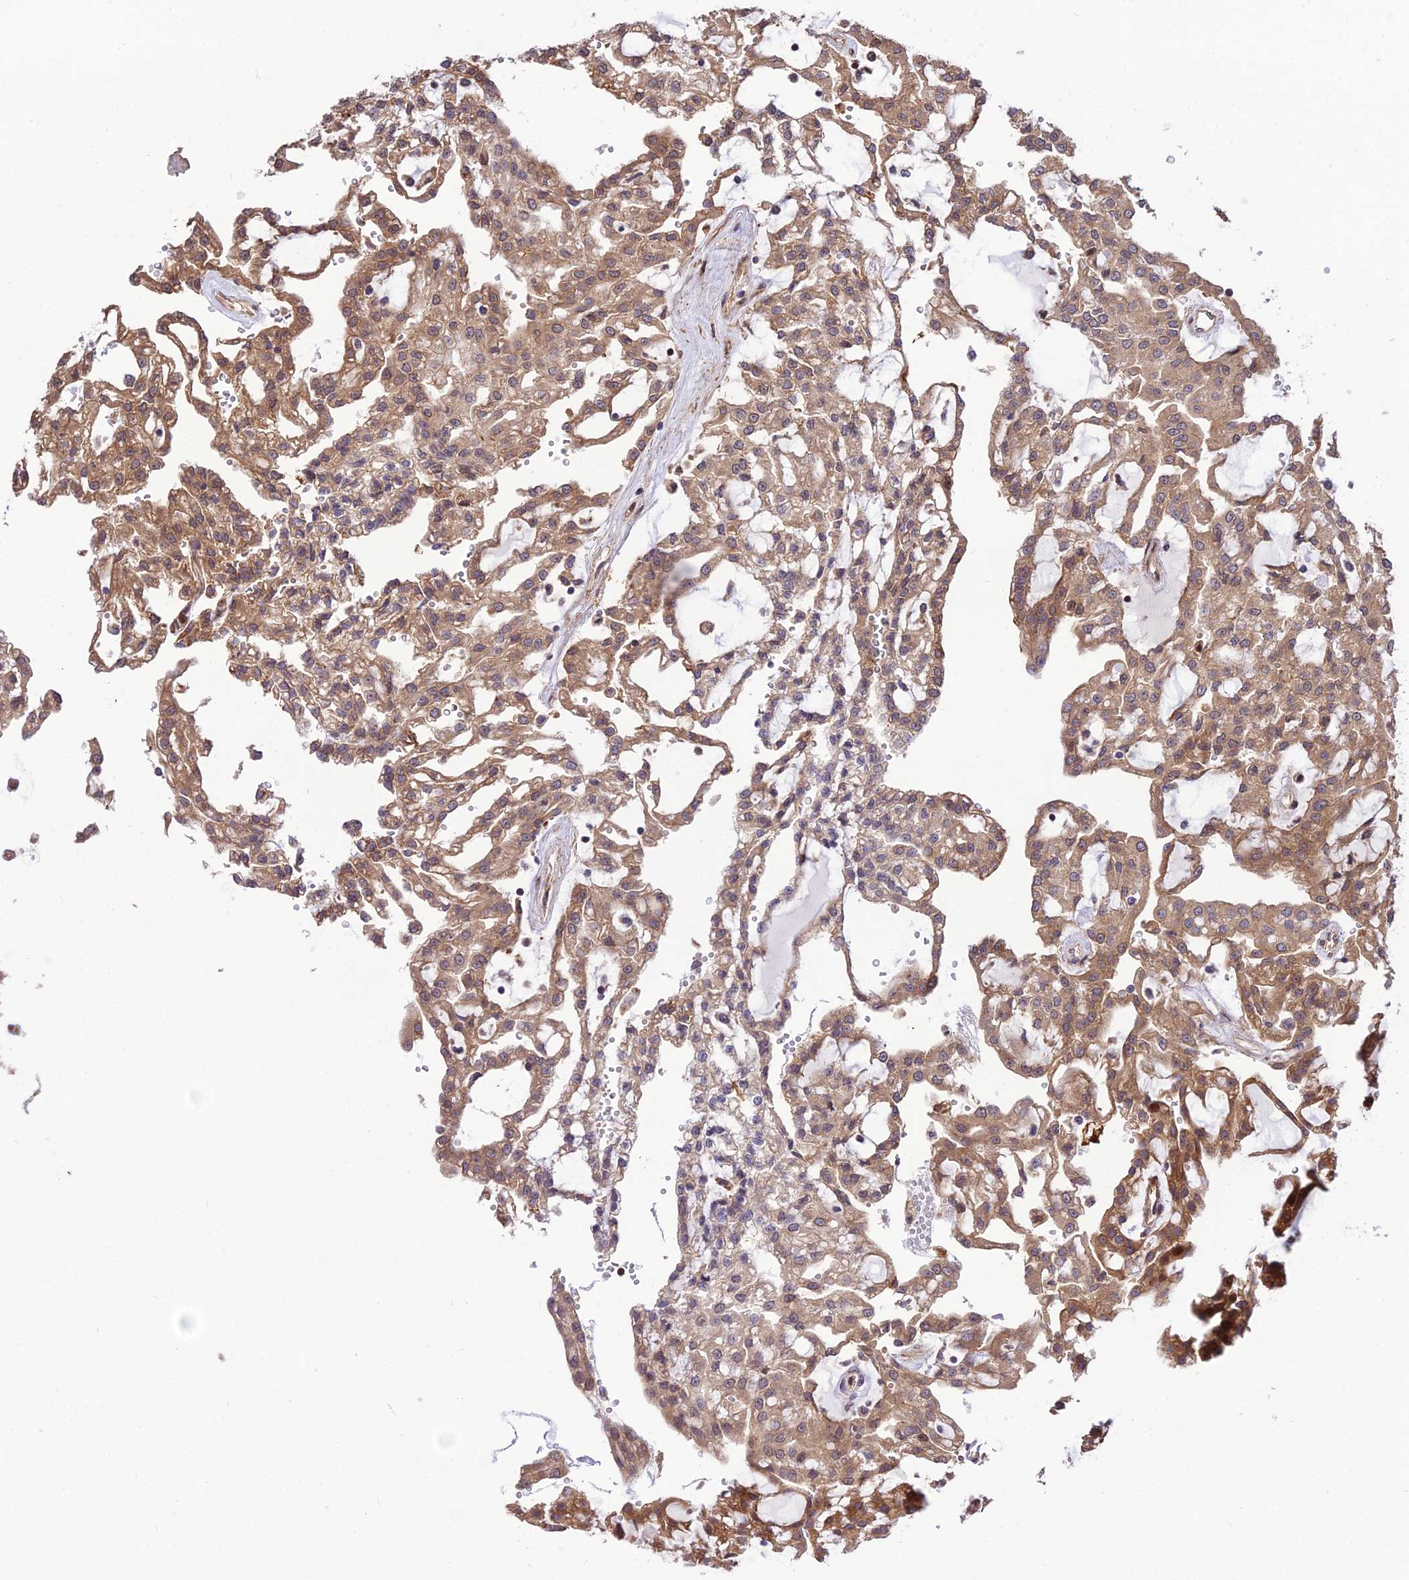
{"staining": {"intensity": "moderate", "quantity": ">75%", "location": "cytoplasmic/membranous,nuclear"}, "tissue": "renal cancer", "cell_type": "Tumor cells", "image_type": "cancer", "snomed": [{"axis": "morphology", "description": "Adenocarcinoma, NOS"}, {"axis": "topography", "description": "Kidney"}], "caption": "A brown stain highlights moderate cytoplasmic/membranous and nuclear staining of a protein in renal cancer tumor cells. The staining was performed using DAB, with brown indicating positive protein expression. Nuclei are stained blue with hematoxylin.", "gene": "SMG6", "patient": {"sex": "male", "age": 63}}